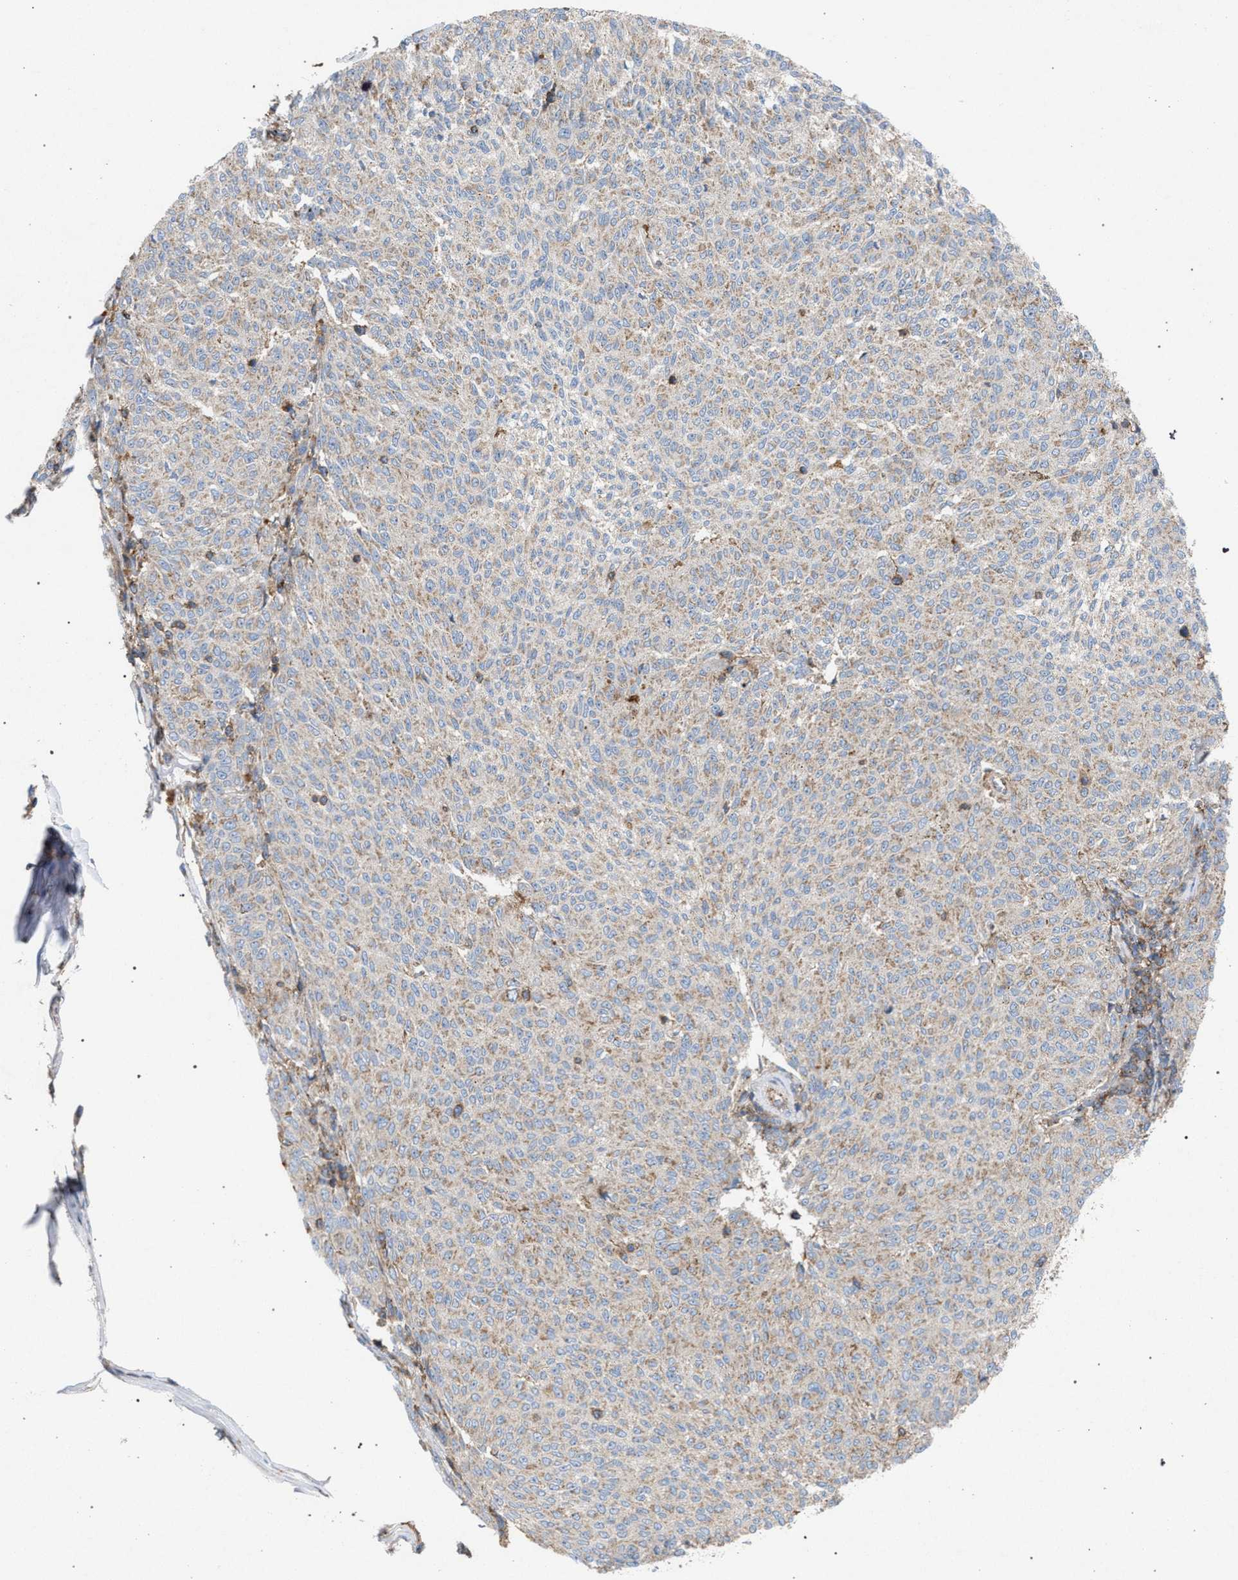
{"staining": {"intensity": "weak", "quantity": "25%-75%", "location": "cytoplasmic/membranous"}, "tissue": "melanoma", "cell_type": "Tumor cells", "image_type": "cancer", "snomed": [{"axis": "morphology", "description": "Malignant melanoma, NOS"}, {"axis": "topography", "description": "Skin"}], "caption": "Protein expression analysis of human melanoma reveals weak cytoplasmic/membranous expression in about 25%-75% of tumor cells.", "gene": "VPS13A", "patient": {"sex": "female", "age": 72}}